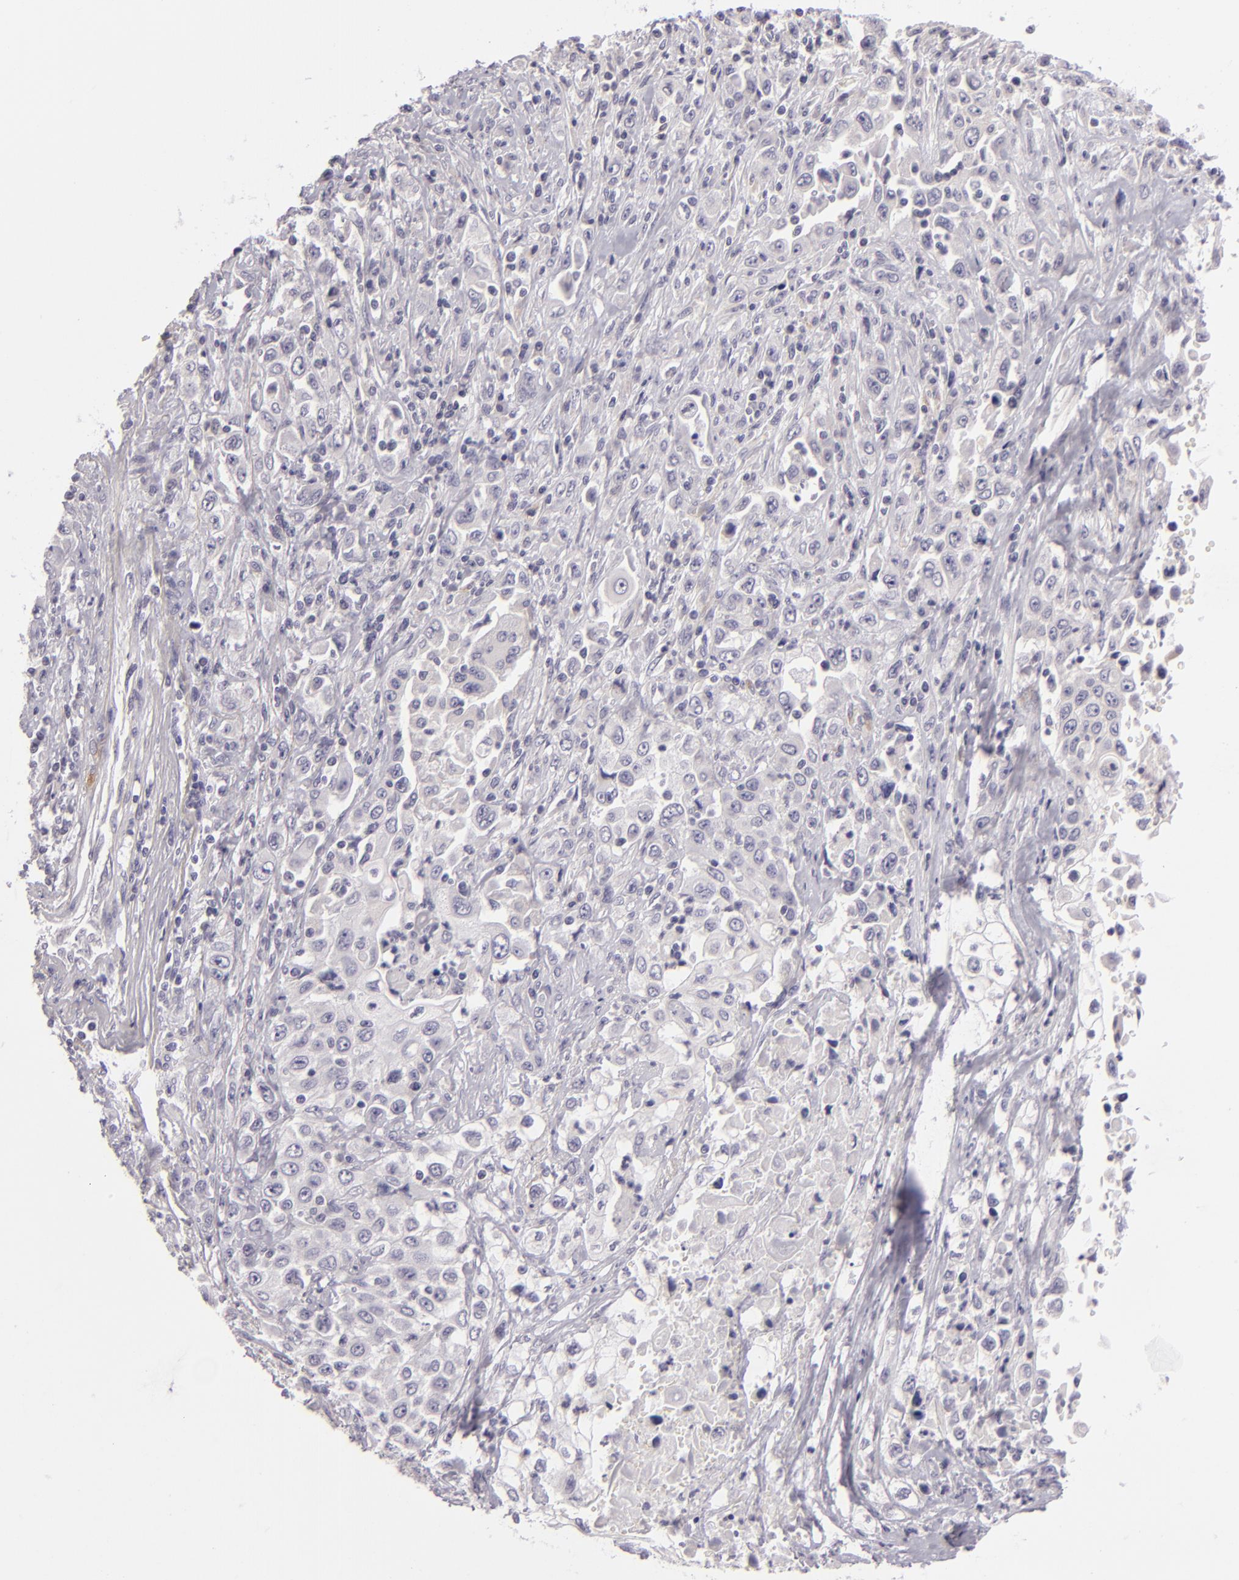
{"staining": {"intensity": "weak", "quantity": "<25%", "location": "cytoplasmic/membranous"}, "tissue": "pancreatic cancer", "cell_type": "Tumor cells", "image_type": "cancer", "snomed": [{"axis": "morphology", "description": "Adenocarcinoma, NOS"}, {"axis": "topography", "description": "Pancreas"}], "caption": "Immunohistochemistry histopathology image of neoplastic tissue: pancreatic cancer (adenocarcinoma) stained with DAB demonstrates no significant protein positivity in tumor cells.", "gene": "EGFL6", "patient": {"sex": "male", "age": 70}}